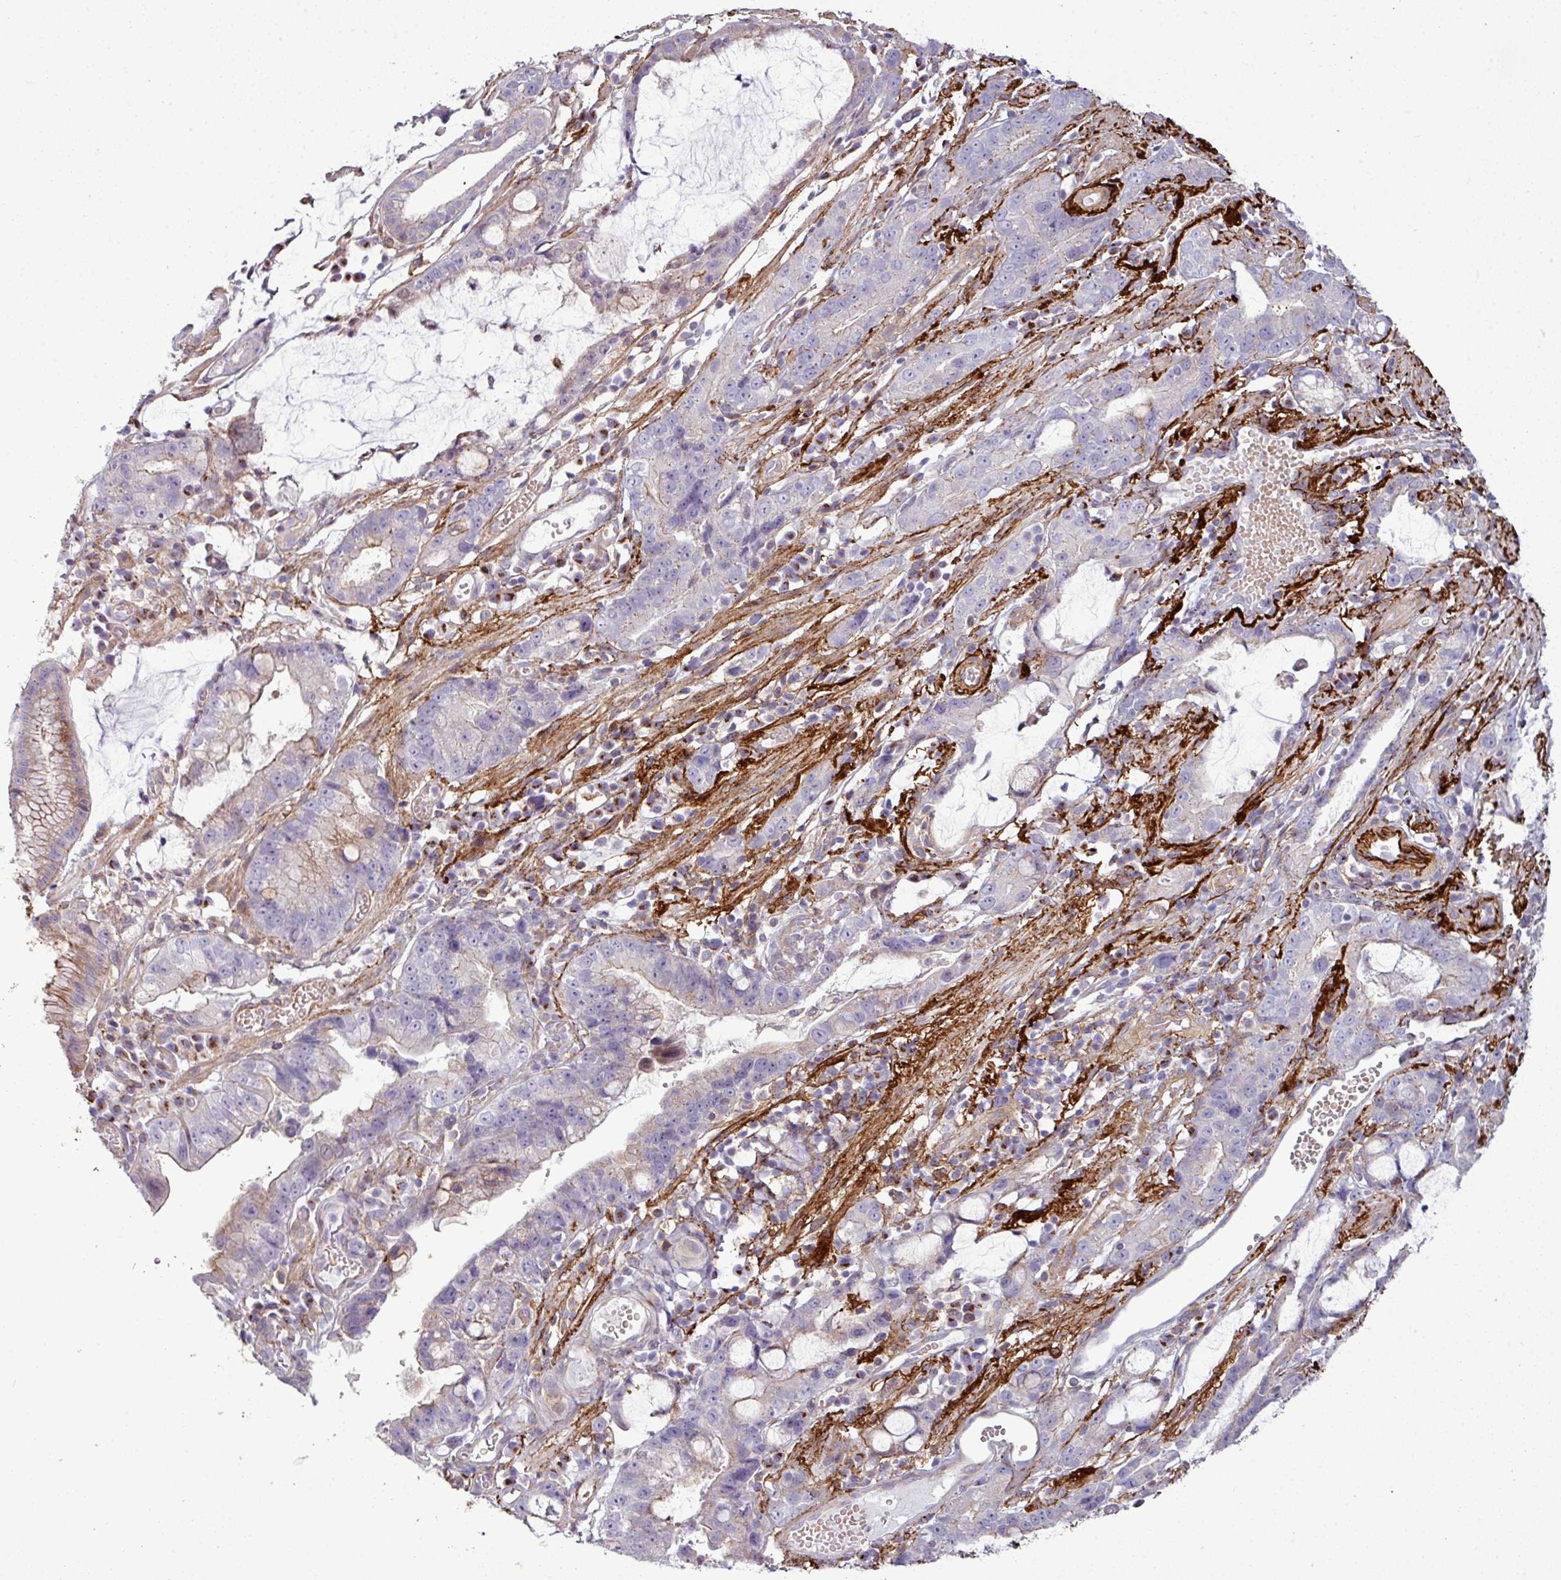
{"staining": {"intensity": "negative", "quantity": "none", "location": "none"}, "tissue": "stomach cancer", "cell_type": "Tumor cells", "image_type": "cancer", "snomed": [{"axis": "morphology", "description": "Adenocarcinoma, NOS"}, {"axis": "topography", "description": "Stomach"}], "caption": "Immunohistochemistry (IHC) photomicrograph of human stomach adenocarcinoma stained for a protein (brown), which exhibits no expression in tumor cells.", "gene": "COL8A1", "patient": {"sex": "male", "age": 55}}